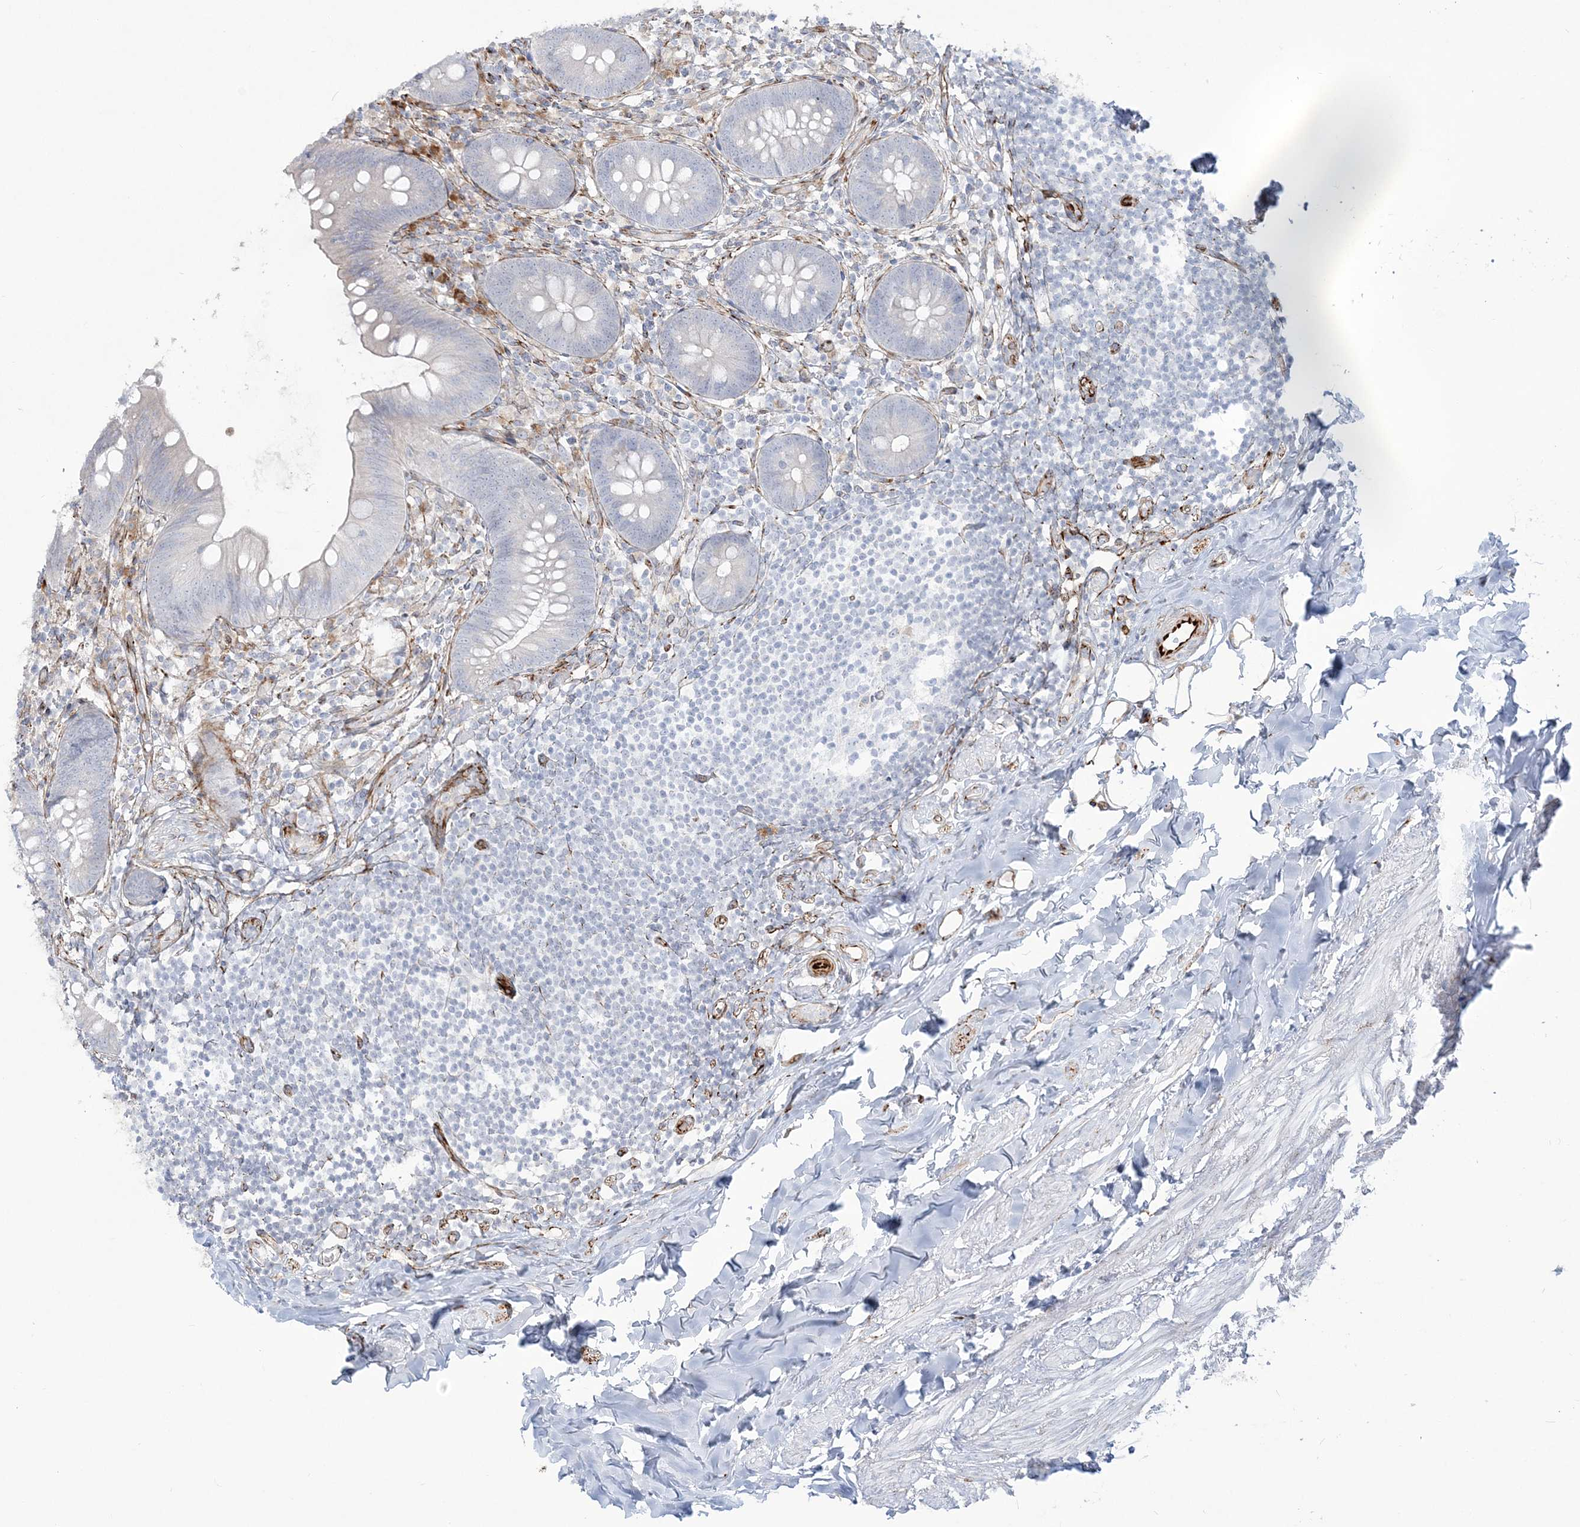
{"staining": {"intensity": "negative", "quantity": "none", "location": "none"}, "tissue": "appendix", "cell_type": "Glandular cells", "image_type": "normal", "snomed": [{"axis": "morphology", "description": "Normal tissue, NOS"}, {"axis": "topography", "description": "Appendix"}], "caption": "The image reveals no significant expression in glandular cells of appendix.", "gene": "PPIL6", "patient": {"sex": "female", "age": 62}}